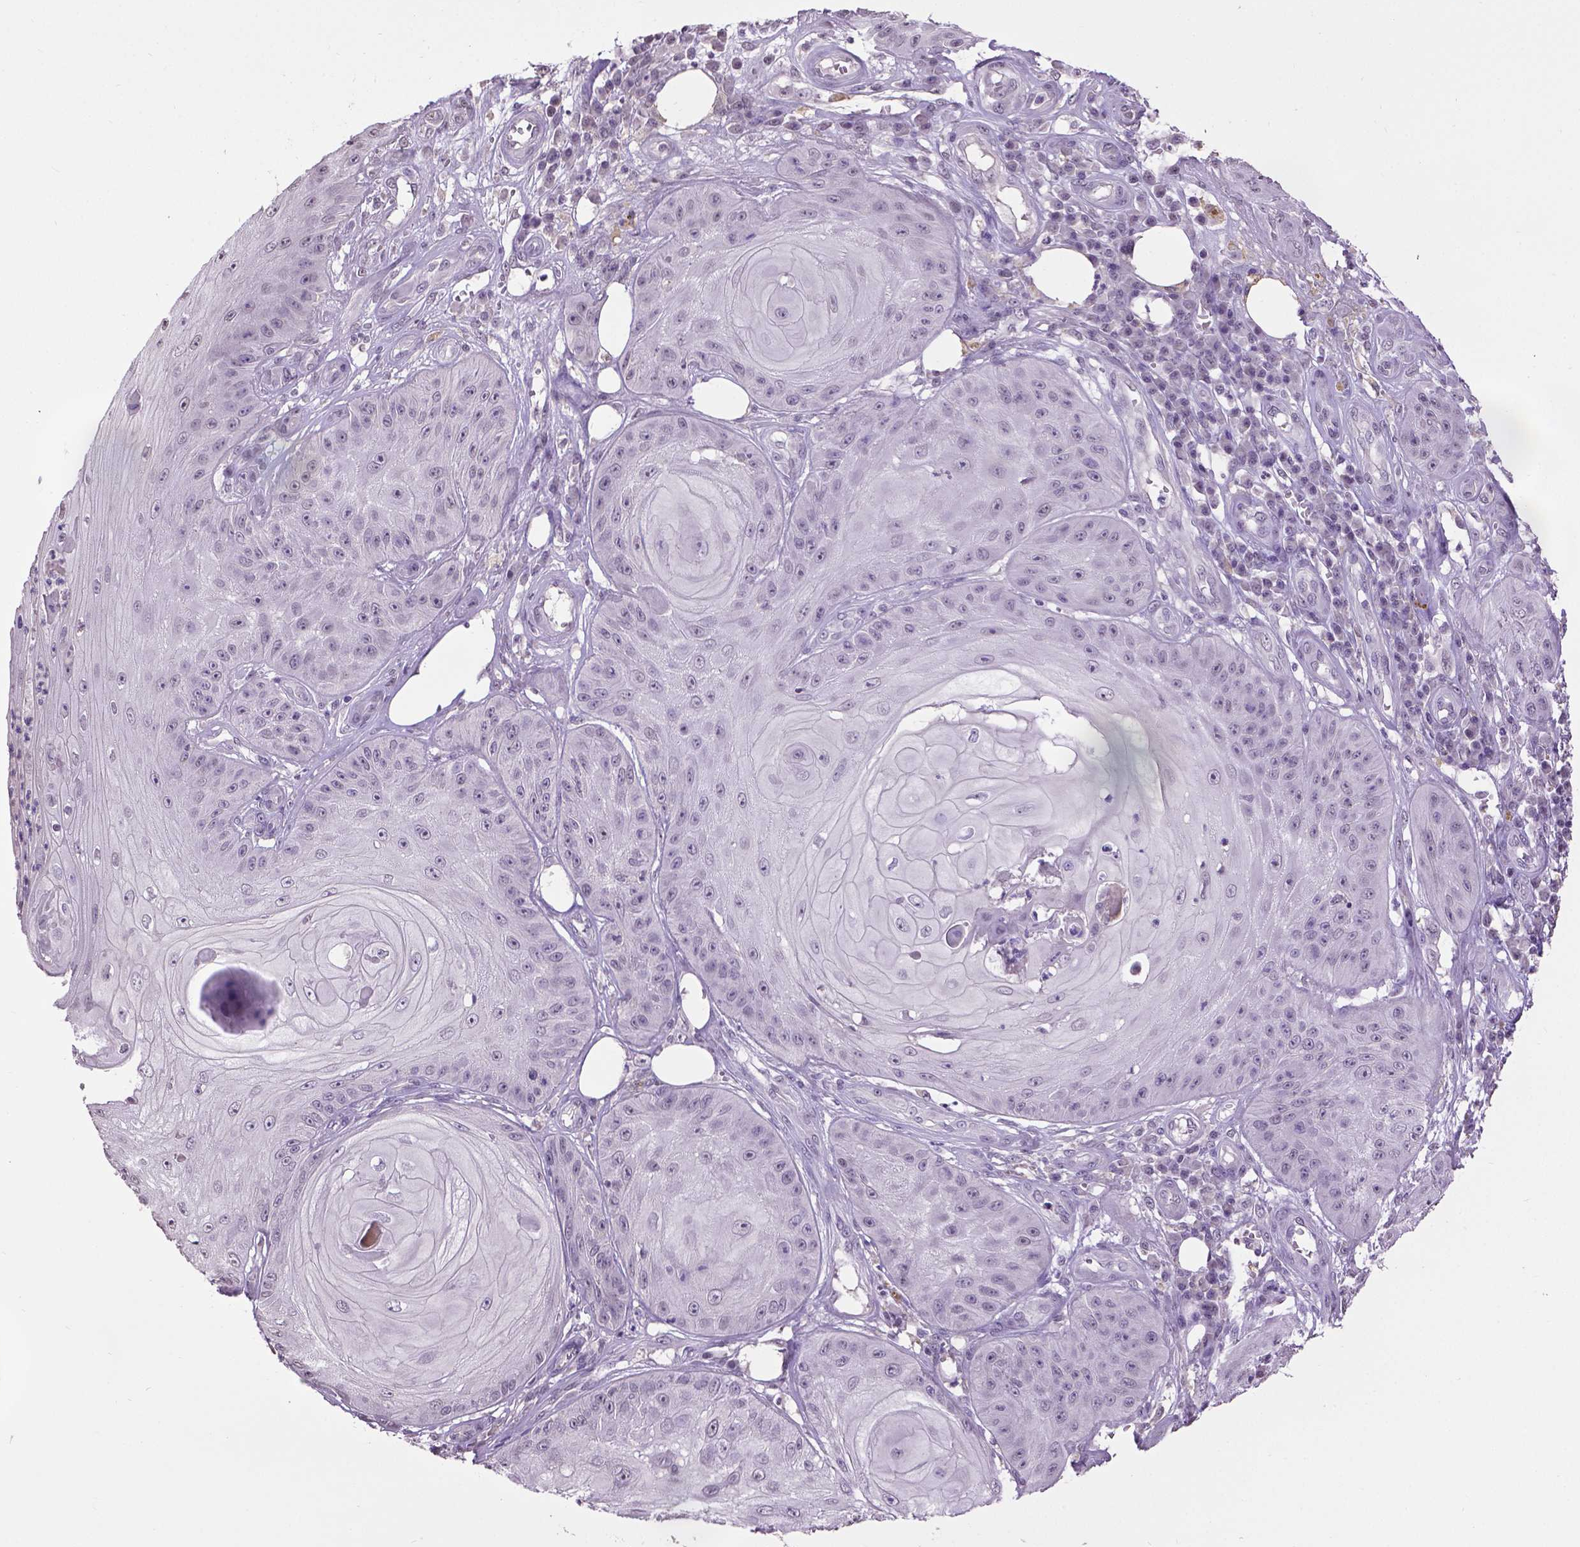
{"staining": {"intensity": "negative", "quantity": "none", "location": "none"}, "tissue": "skin cancer", "cell_type": "Tumor cells", "image_type": "cancer", "snomed": [{"axis": "morphology", "description": "Squamous cell carcinoma, NOS"}, {"axis": "topography", "description": "Skin"}], "caption": "There is no significant positivity in tumor cells of skin cancer.", "gene": "CPM", "patient": {"sex": "male", "age": 70}}